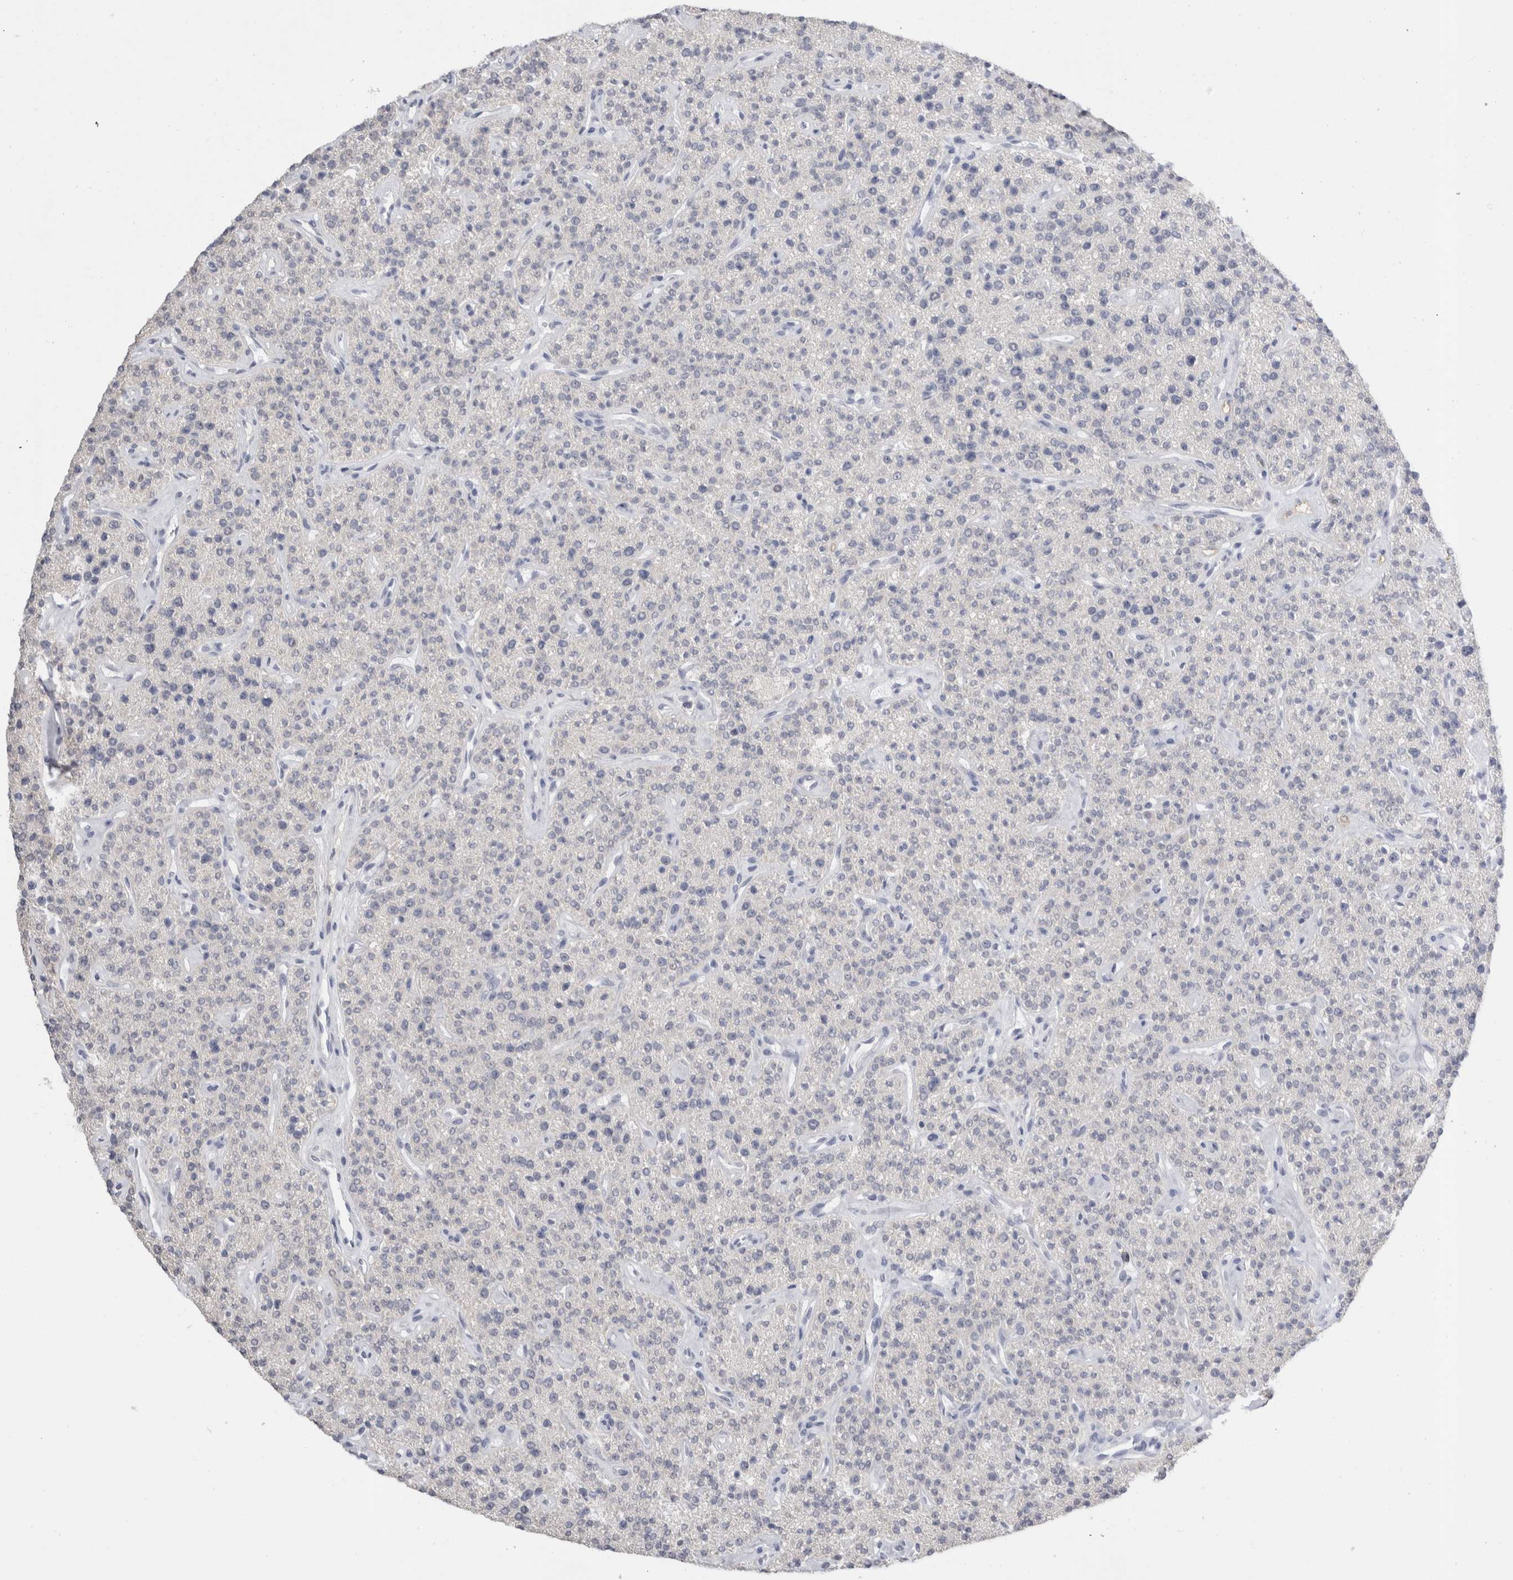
{"staining": {"intensity": "negative", "quantity": "none", "location": "none"}, "tissue": "parathyroid gland", "cell_type": "Glandular cells", "image_type": "normal", "snomed": [{"axis": "morphology", "description": "Normal tissue, NOS"}, {"axis": "topography", "description": "Parathyroid gland"}], "caption": "A histopathology image of parathyroid gland stained for a protein displays no brown staining in glandular cells.", "gene": "CADM3", "patient": {"sex": "male", "age": 46}}